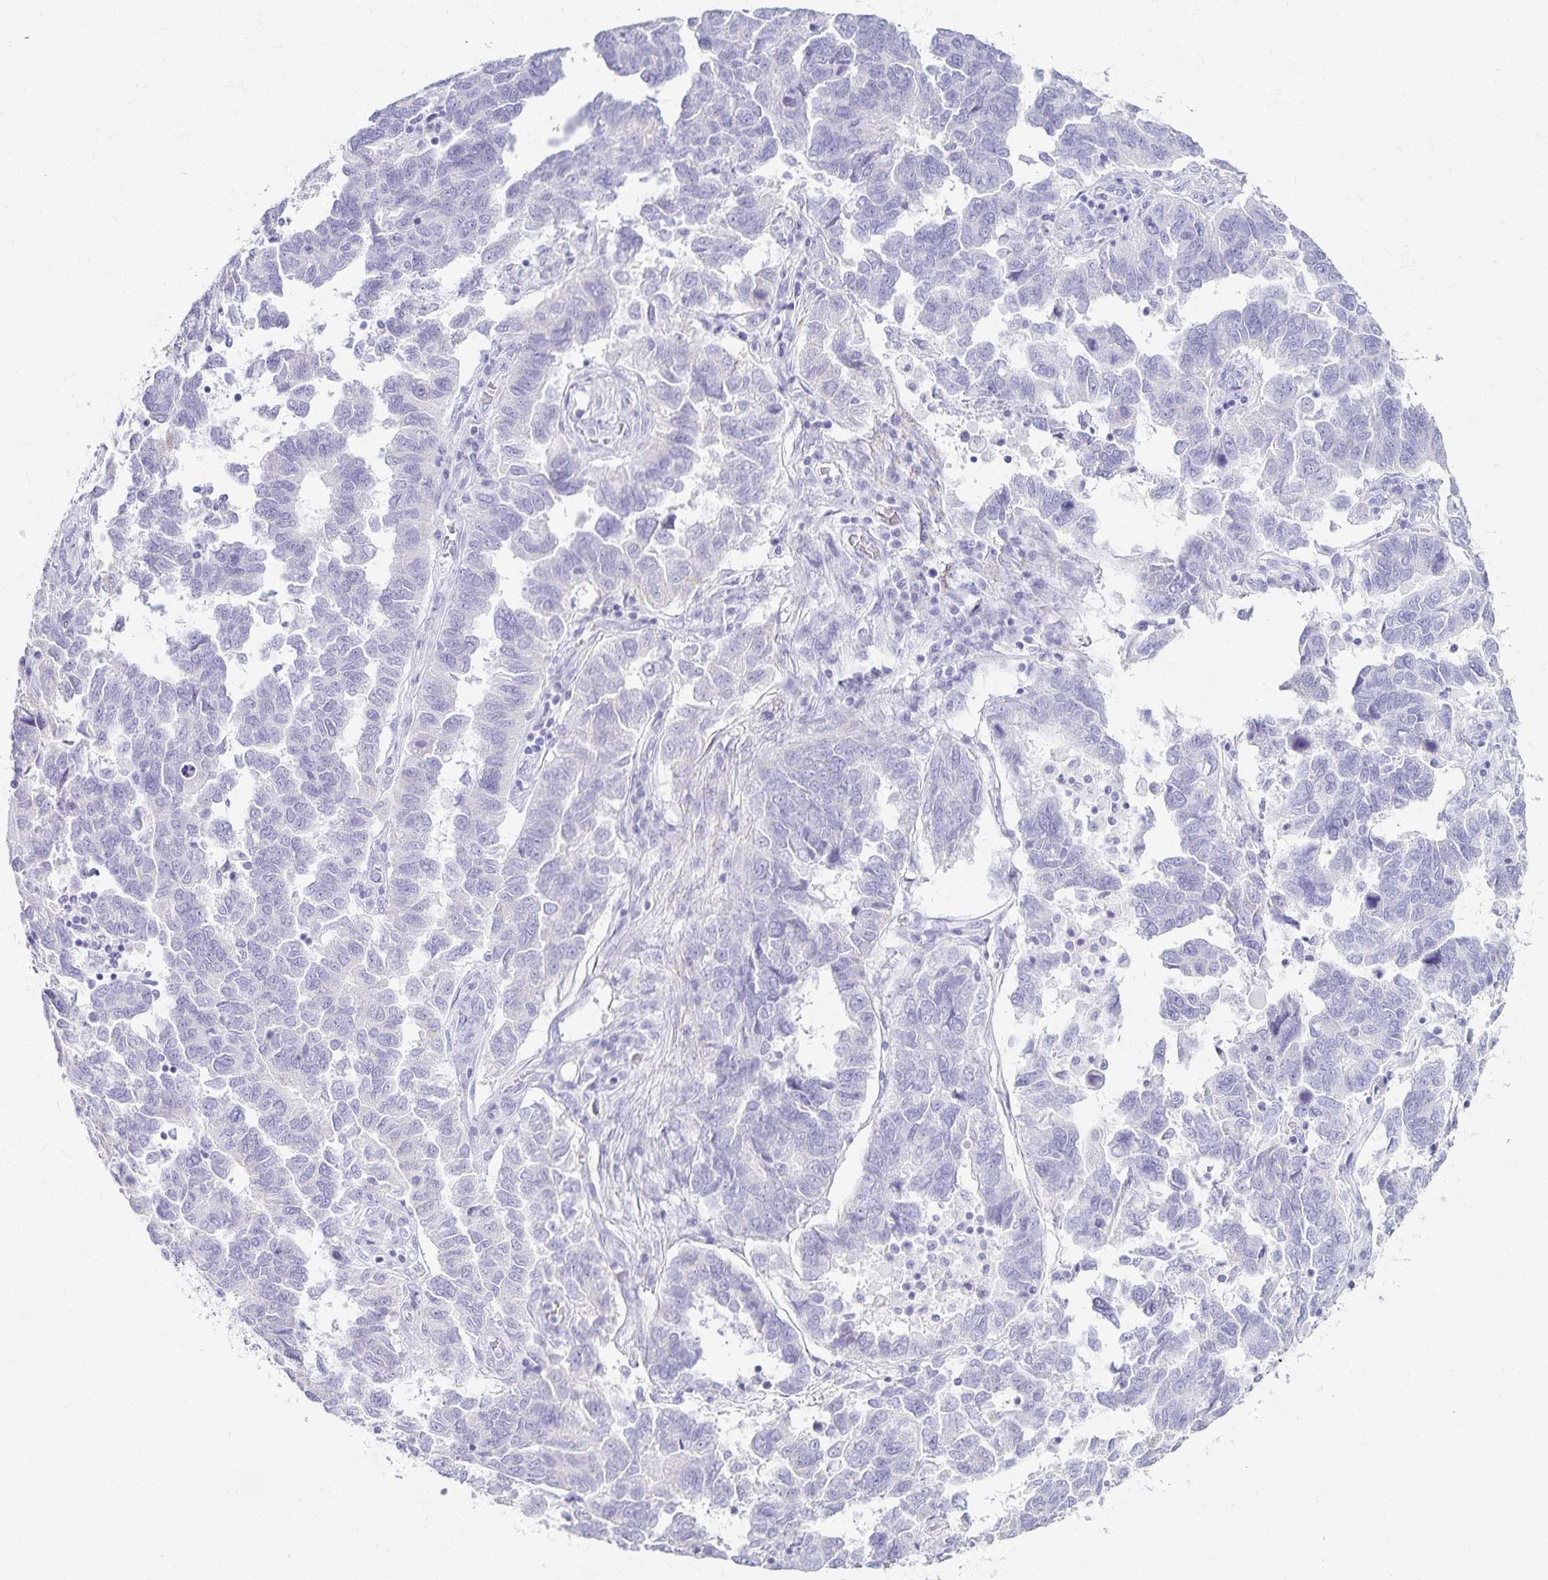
{"staining": {"intensity": "negative", "quantity": "none", "location": "none"}, "tissue": "ovarian cancer", "cell_type": "Tumor cells", "image_type": "cancer", "snomed": [{"axis": "morphology", "description": "Cystadenocarcinoma, serous, NOS"}, {"axis": "topography", "description": "Ovary"}], "caption": "High magnification brightfield microscopy of ovarian cancer (serous cystadenocarcinoma) stained with DAB (brown) and counterstained with hematoxylin (blue): tumor cells show no significant staining. (DAB (3,3'-diaminobenzidine) immunohistochemistry visualized using brightfield microscopy, high magnification).", "gene": "GP2", "patient": {"sex": "female", "age": 64}}